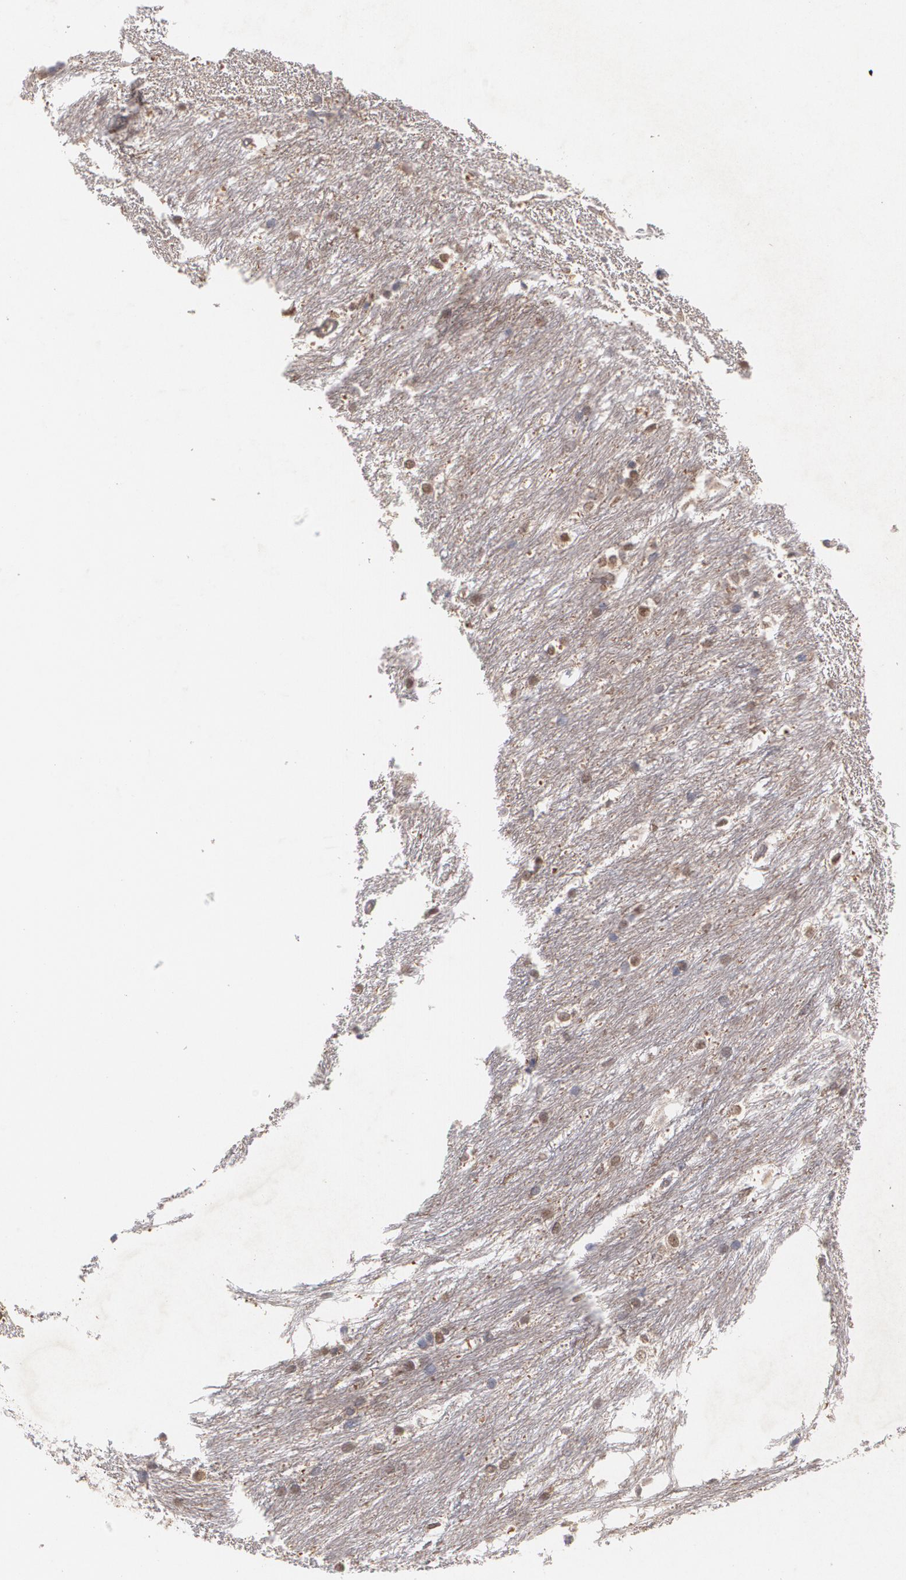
{"staining": {"intensity": "weak", "quantity": "<25%", "location": "cytoplasmic/membranous"}, "tissue": "caudate", "cell_type": "Glial cells", "image_type": "normal", "snomed": [{"axis": "morphology", "description": "Normal tissue, NOS"}, {"axis": "topography", "description": "Lateral ventricle wall"}], "caption": "A photomicrograph of caudate stained for a protein reveals no brown staining in glial cells. (DAB (3,3'-diaminobenzidine) immunohistochemistry (IHC) visualized using brightfield microscopy, high magnification).", "gene": "HTT", "patient": {"sex": "female", "age": 19}}